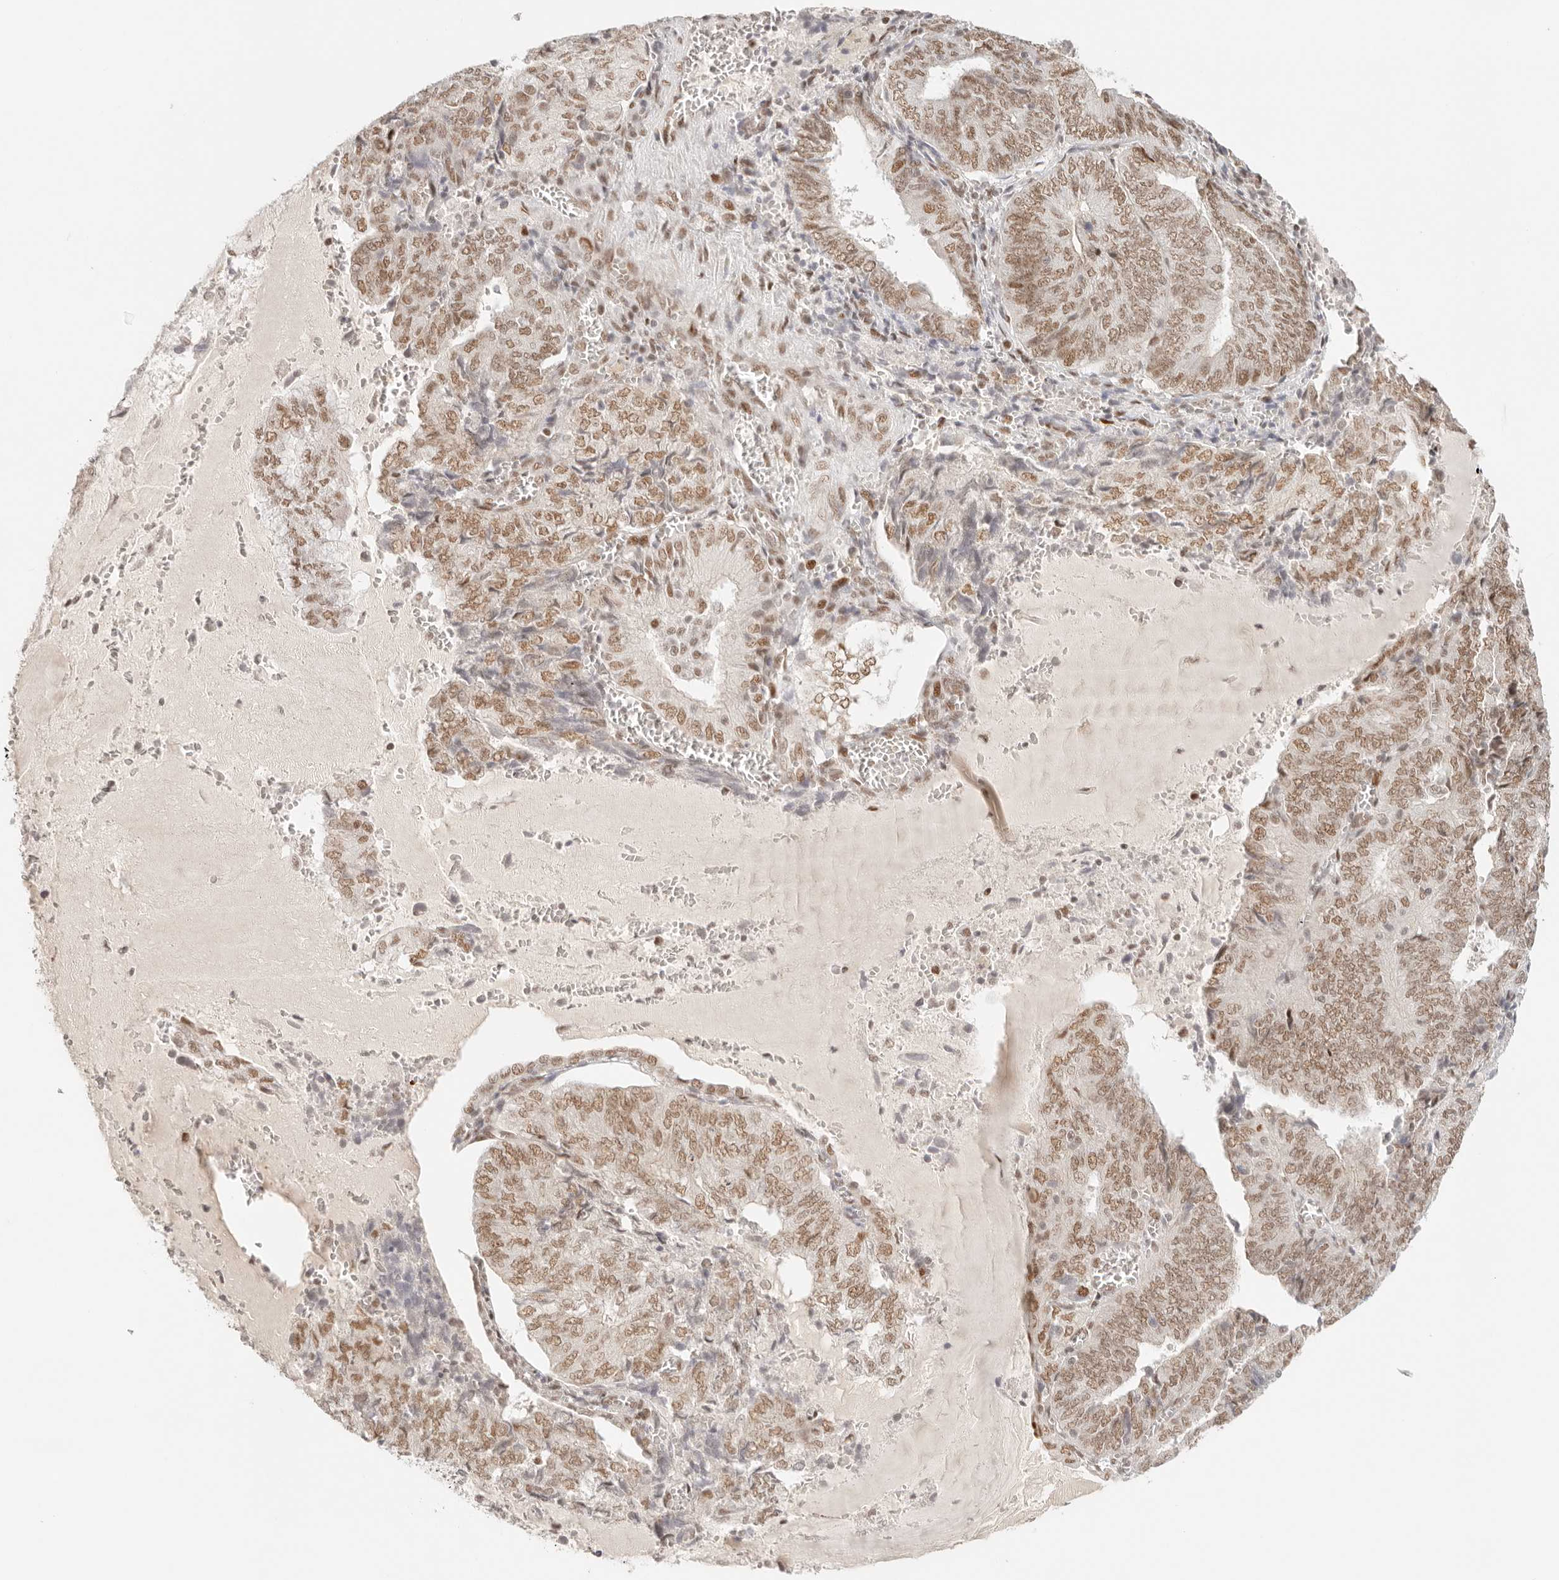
{"staining": {"intensity": "moderate", "quantity": ">75%", "location": "nuclear"}, "tissue": "endometrial cancer", "cell_type": "Tumor cells", "image_type": "cancer", "snomed": [{"axis": "morphology", "description": "Adenocarcinoma, NOS"}, {"axis": "topography", "description": "Endometrium"}], "caption": "A histopathology image showing moderate nuclear positivity in approximately >75% of tumor cells in endometrial adenocarcinoma, as visualized by brown immunohistochemical staining.", "gene": "HOXC5", "patient": {"sex": "female", "age": 81}}